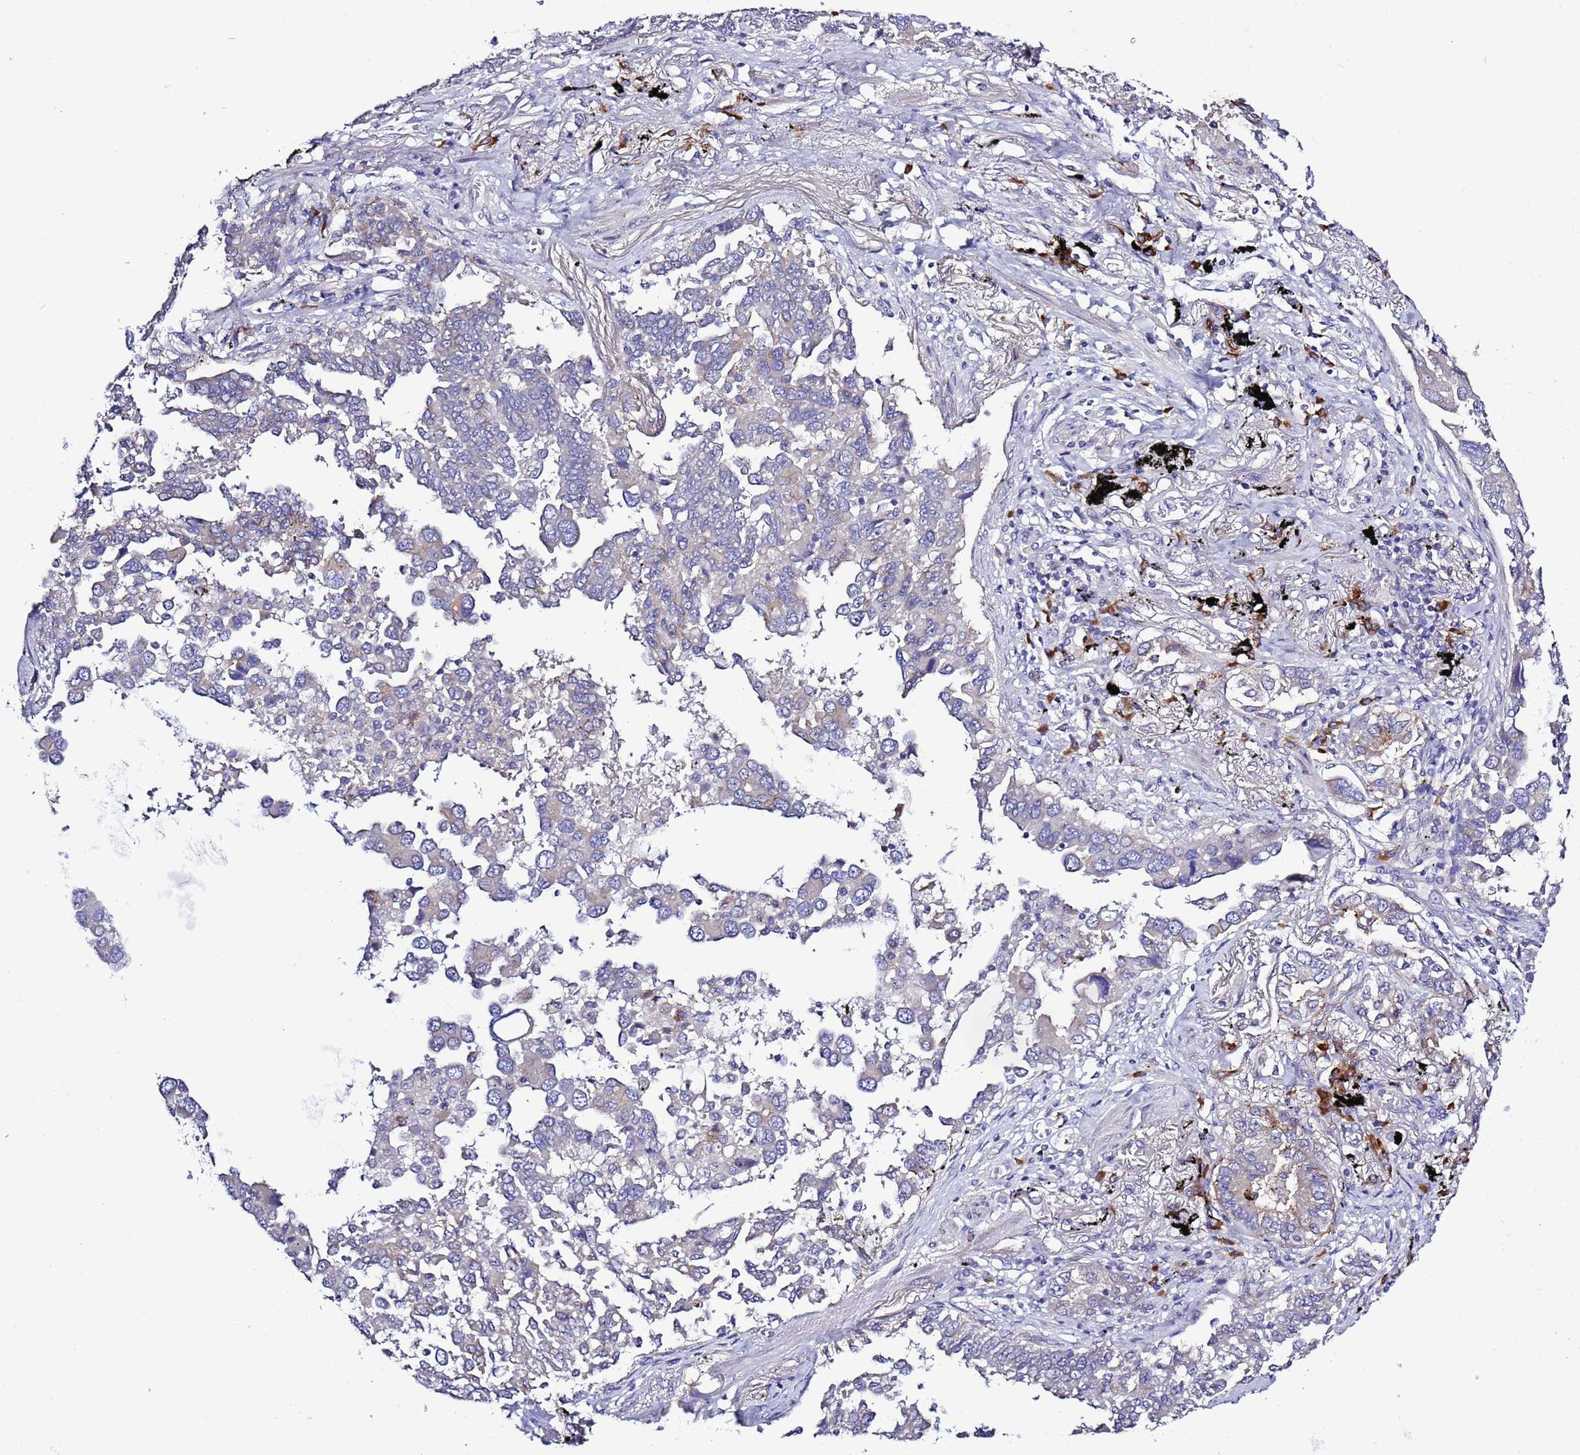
{"staining": {"intensity": "negative", "quantity": "none", "location": "none"}, "tissue": "lung cancer", "cell_type": "Tumor cells", "image_type": "cancer", "snomed": [{"axis": "morphology", "description": "Adenocarcinoma, NOS"}, {"axis": "topography", "description": "Lung"}], "caption": "The histopathology image displays no staining of tumor cells in lung cancer.", "gene": "SPCS1", "patient": {"sex": "male", "age": 67}}